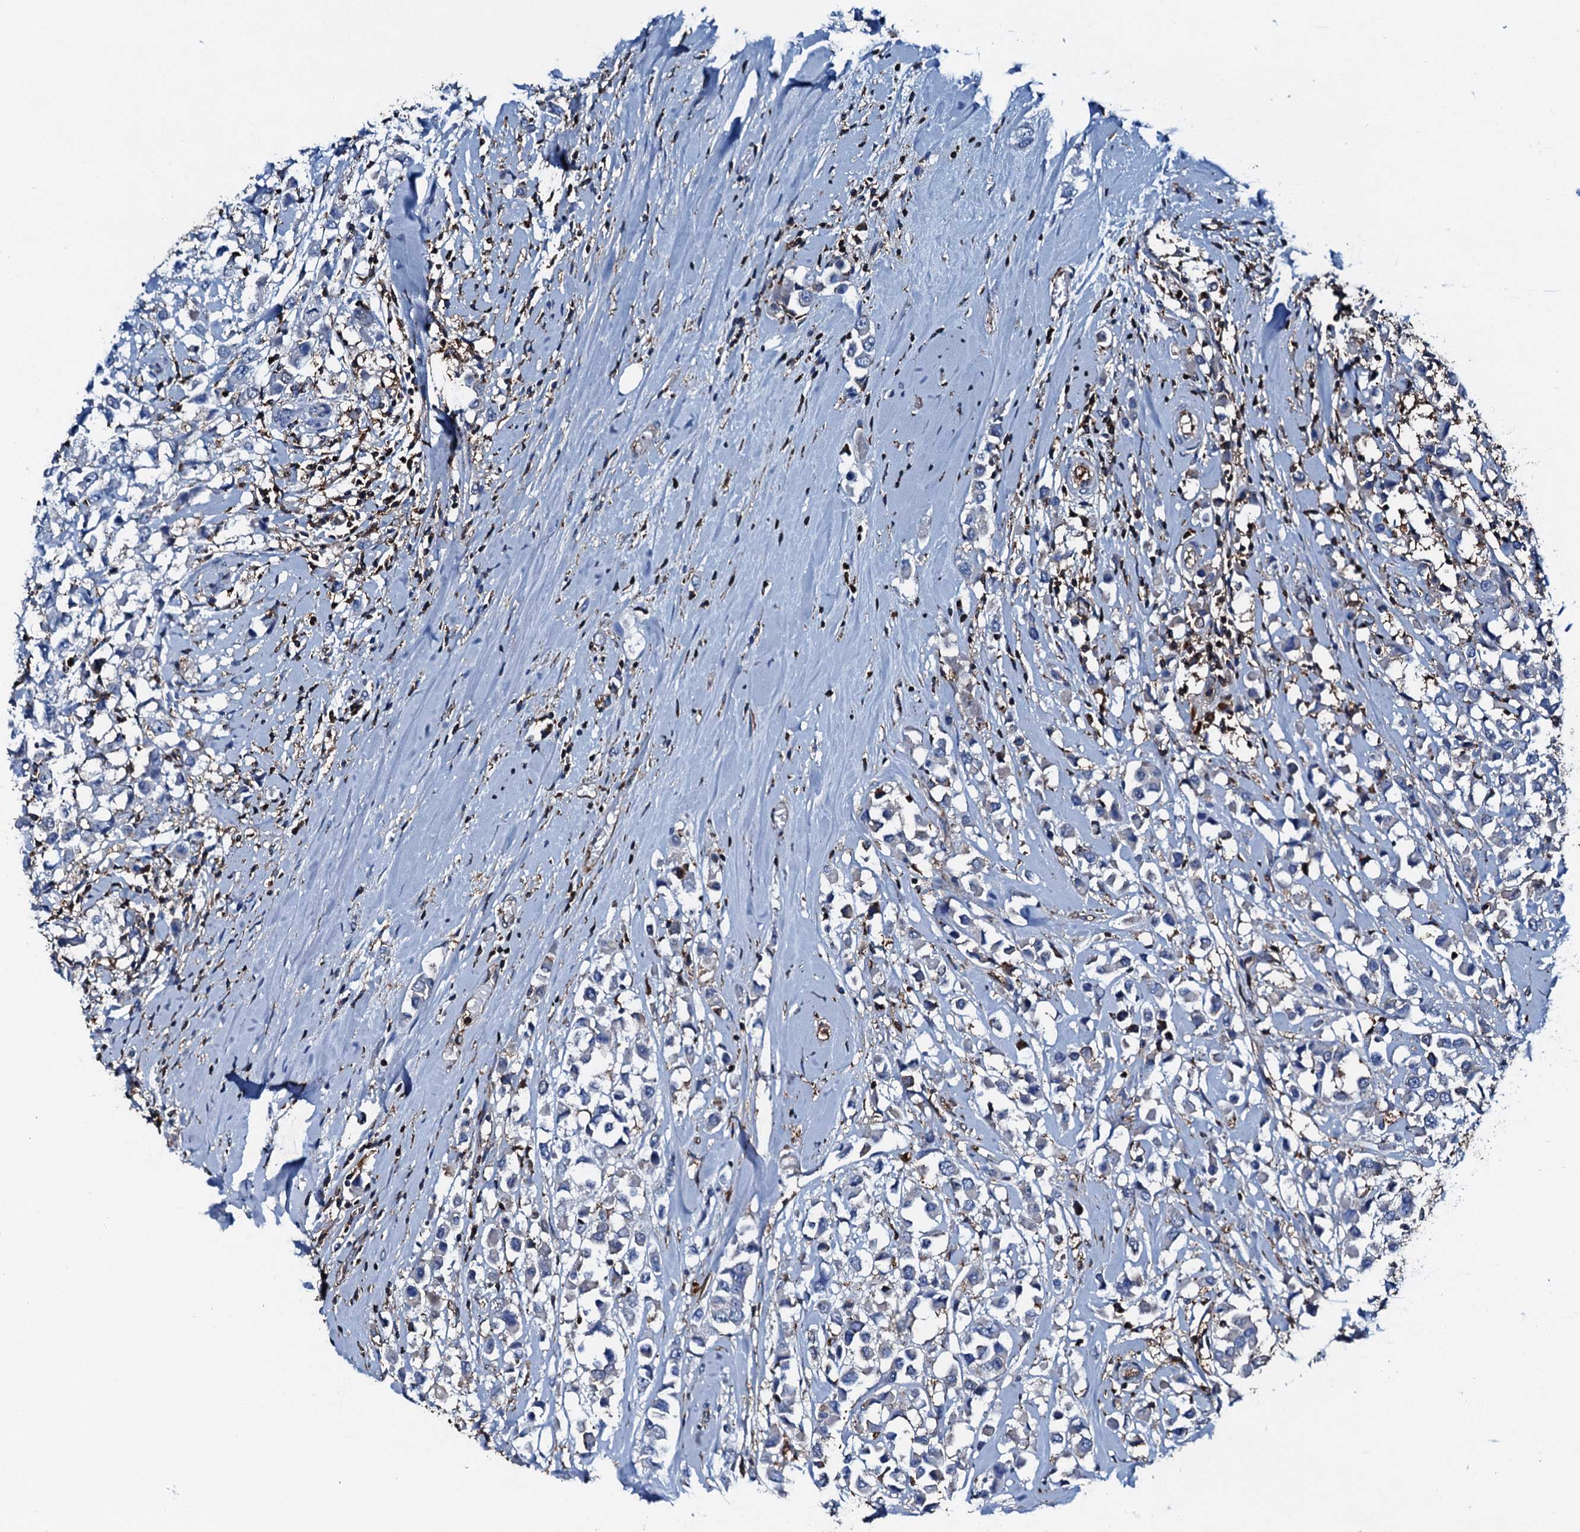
{"staining": {"intensity": "negative", "quantity": "none", "location": "none"}, "tissue": "breast cancer", "cell_type": "Tumor cells", "image_type": "cancer", "snomed": [{"axis": "morphology", "description": "Duct carcinoma"}, {"axis": "topography", "description": "Breast"}], "caption": "Tumor cells show no significant protein positivity in invasive ductal carcinoma (breast).", "gene": "MS4A4E", "patient": {"sex": "female", "age": 61}}